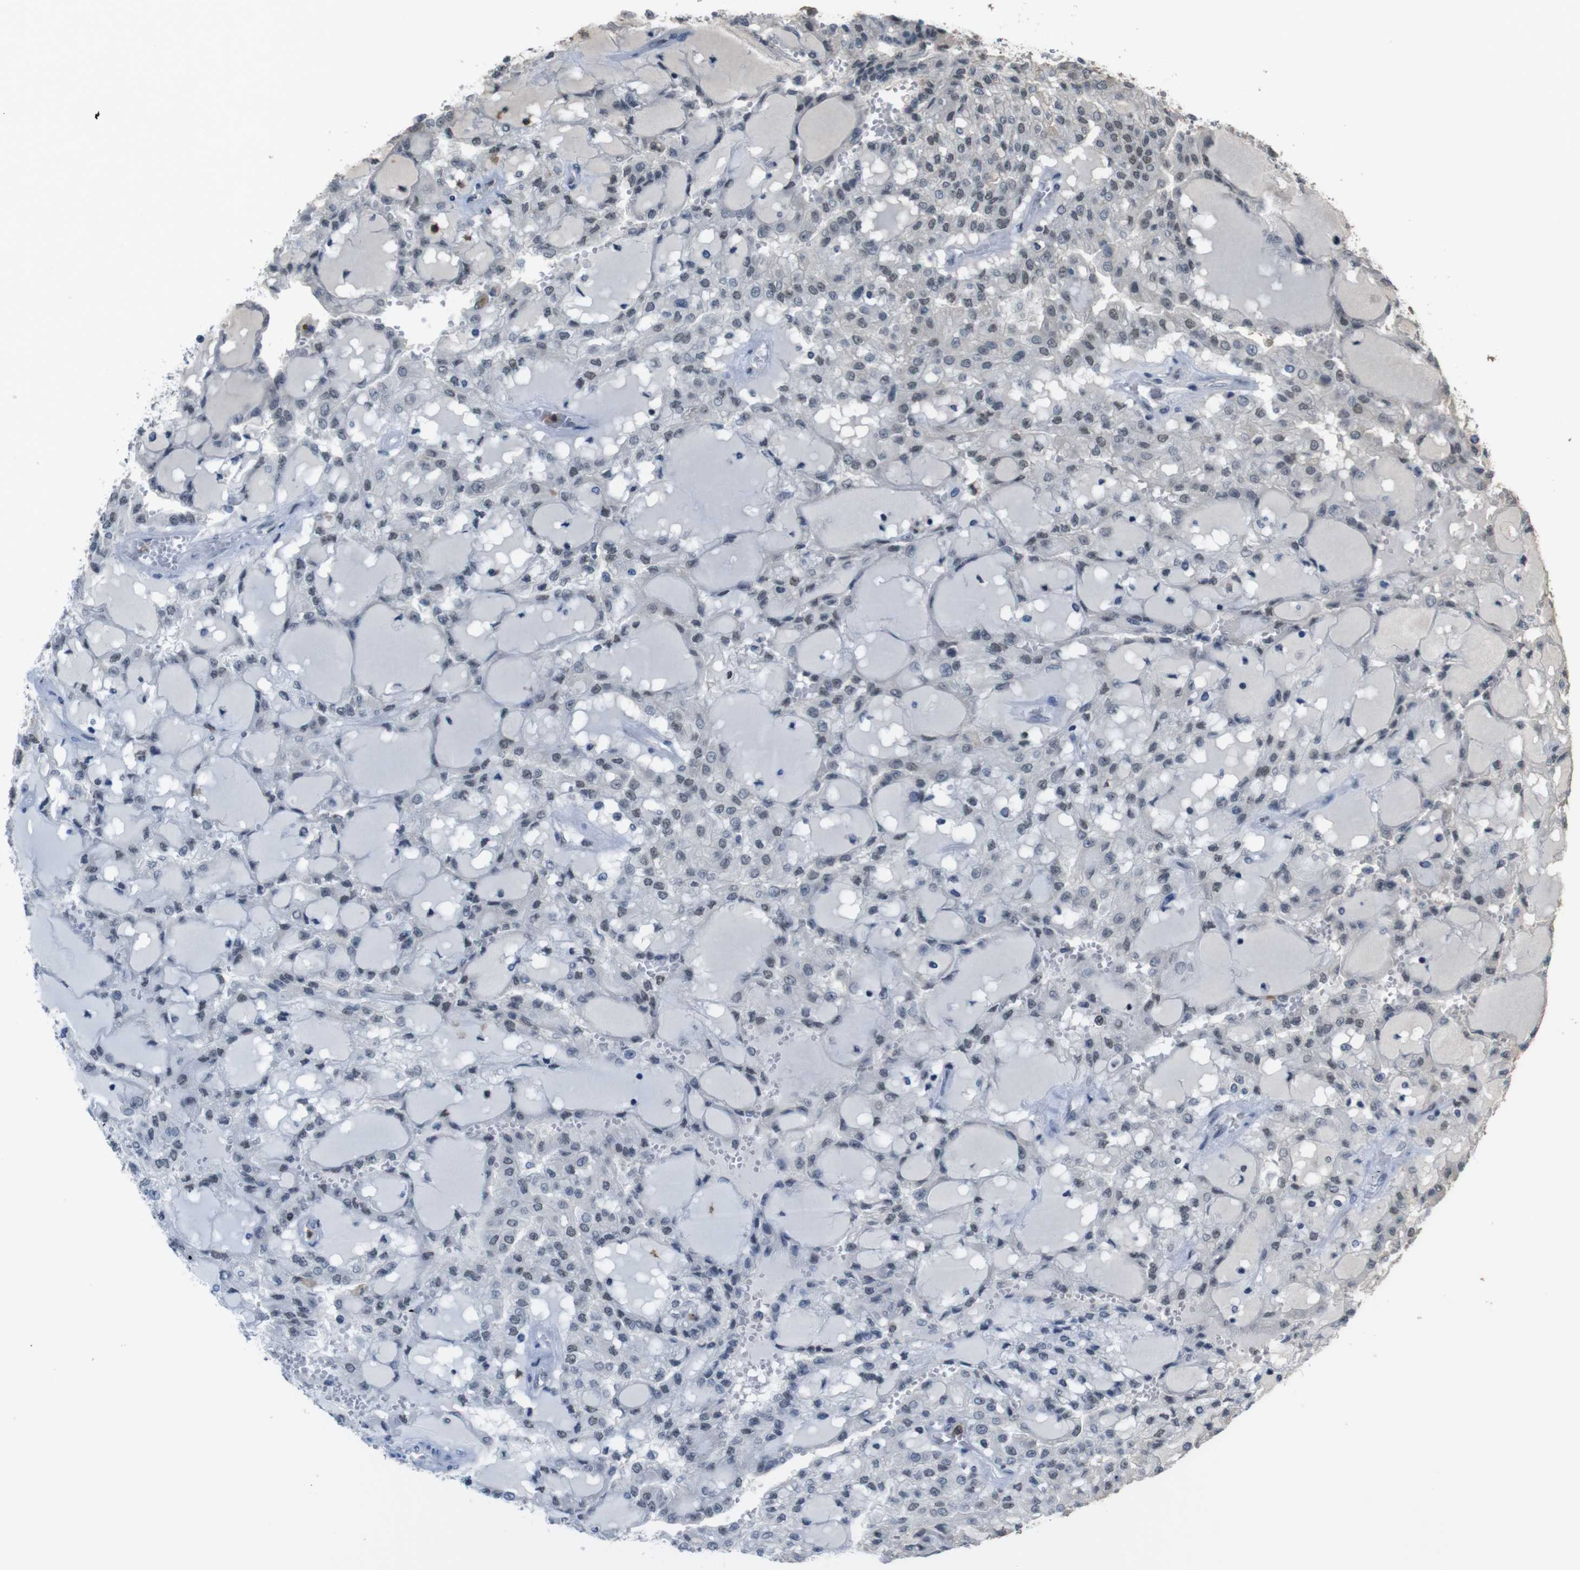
{"staining": {"intensity": "negative", "quantity": "none", "location": "none"}, "tissue": "renal cancer", "cell_type": "Tumor cells", "image_type": "cancer", "snomed": [{"axis": "morphology", "description": "Adenocarcinoma, NOS"}, {"axis": "topography", "description": "Kidney"}], "caption": "DAB (3,3'-diaminobenzidine) immunohistochemical staining of human adenocarcinoma (renal) shows no significant expression in tumor cells. The staining was performed using DAB (3,3'-diaminobenzidine) to visualize the protein expression in brown, while the nuclei were stained in blue with hematoxylin (Magnification: 20x).", "gene": "SUB1", "patient": {"sex": "male", "age": 63}}